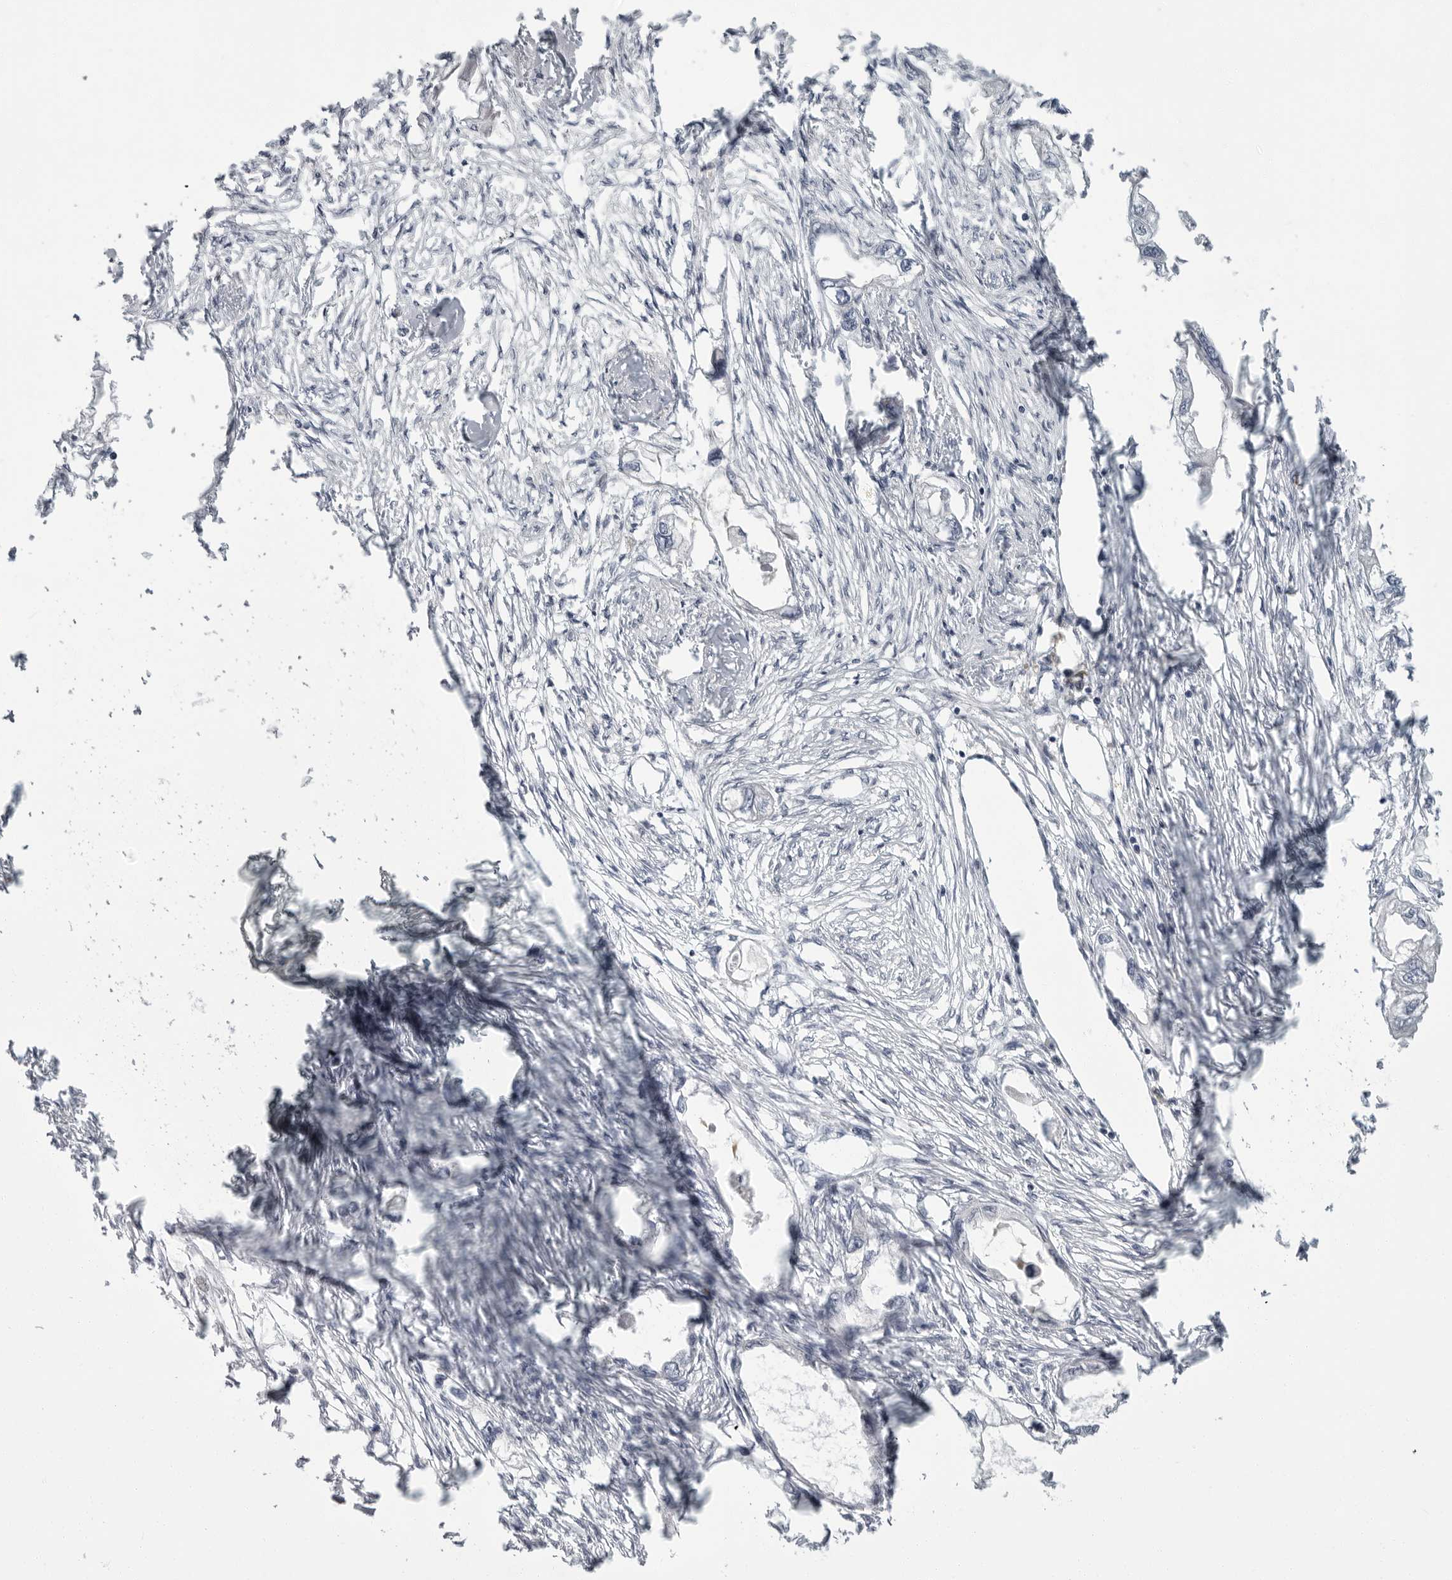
{"staining": {"intensity": "negative", "quantity": "none", "location": "none"}, "tissue": "endometrial cancer", "cell_type": "Tumor cells", "image_type": "cancer", "snomed": [{"axis": "morphology", "description": "Adenocarcinoma, NOS"}, {"axis": "morphology", "description": "Adenocarcinoma, metastatic, NOS"}, {"axis": "topography", "description": "Adipose tissue"}, {"axis": "topography", "description": "Endometrium"}], "caption": "Tumor cells are negative for brown protein staining in endometrial cancer.", "gene": "SLC25A39", "patient": {"sex": "female", "age": 67}}